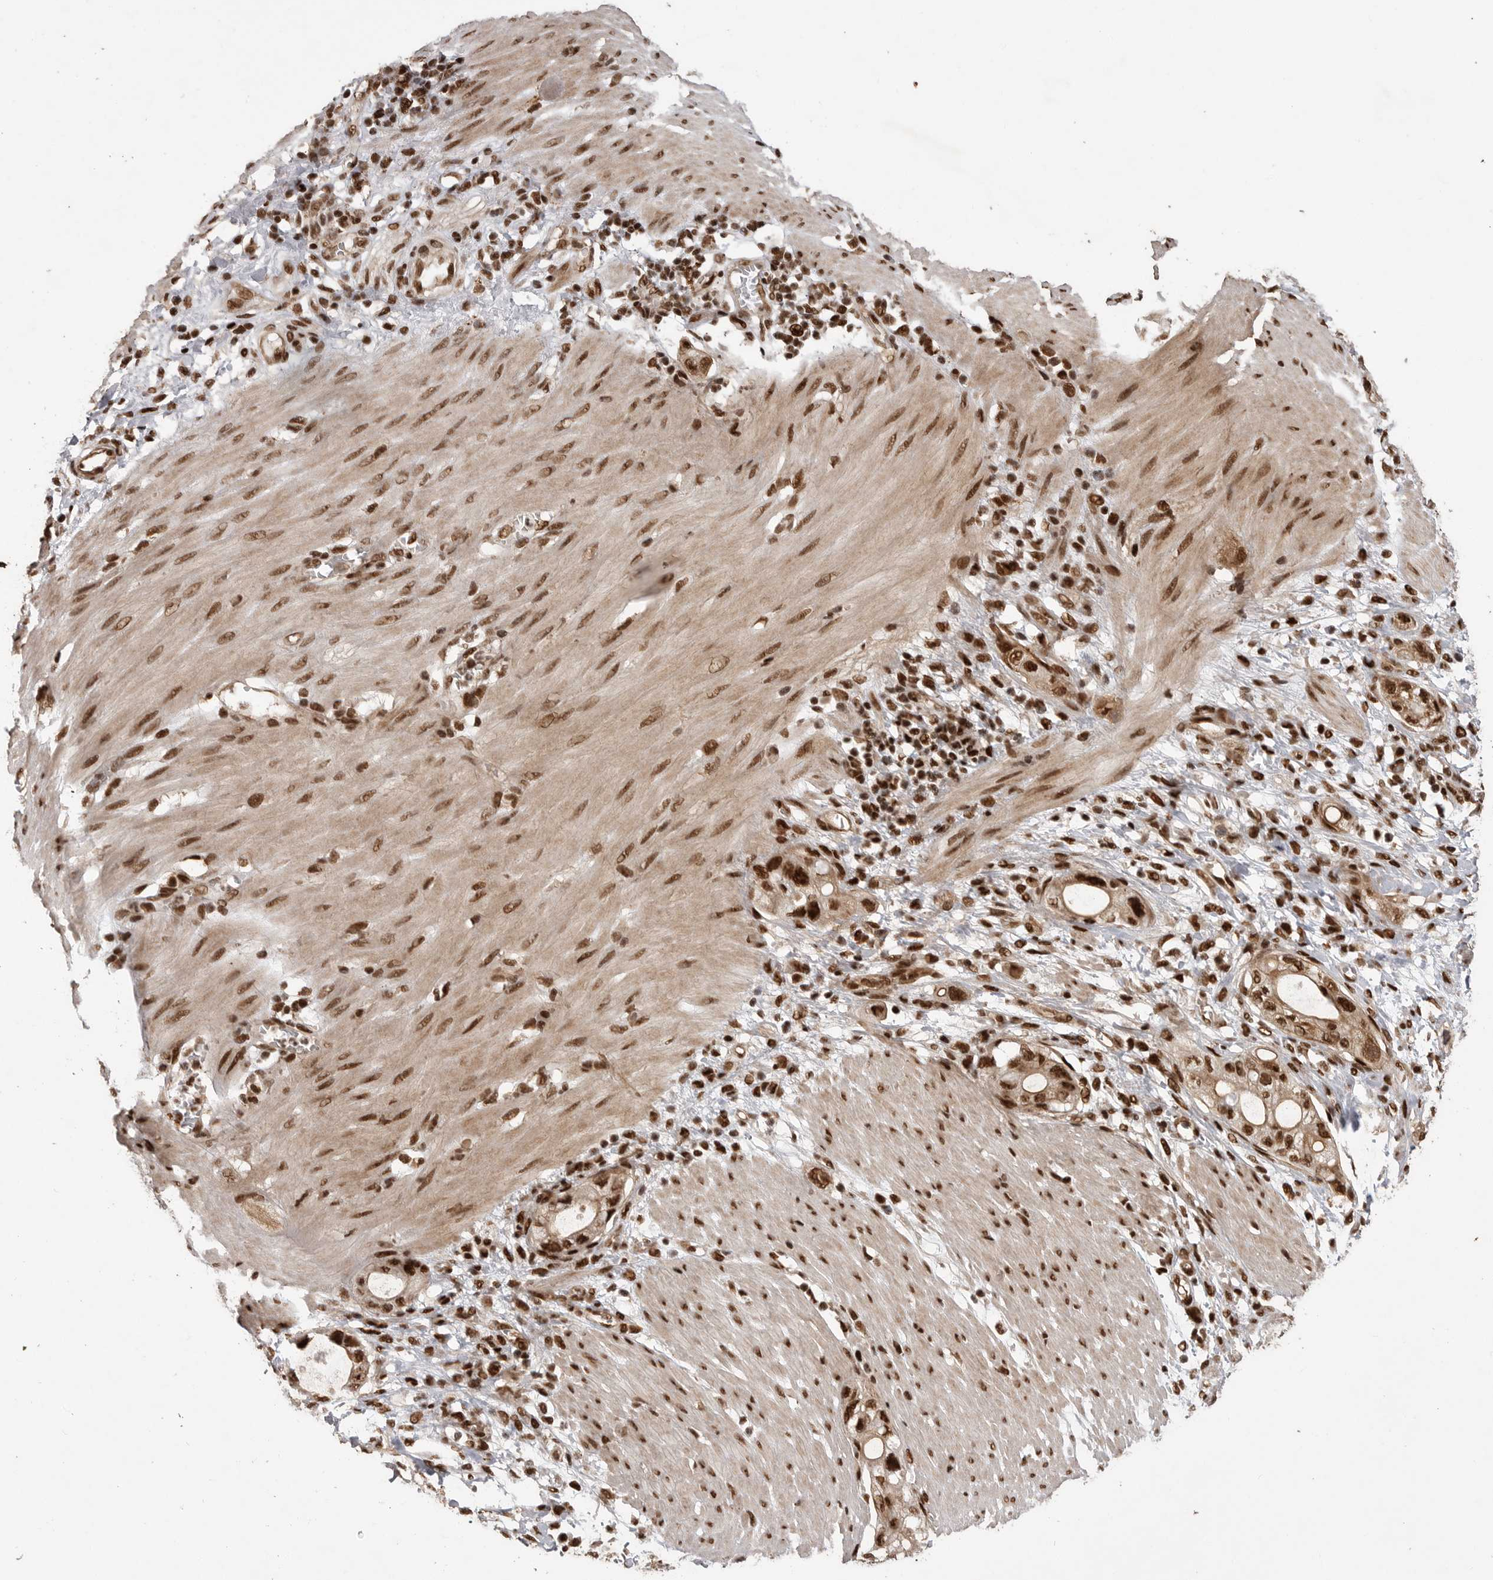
{"staining": {"intensity": "moderate", "quantity": ">75%", "location": "nuclear"}, "tissue": "stomach cancer", "cell_type": "Tumor cells", "image_type": "cancer", "snomed": [{"axis": "morphology", "description": "Adenocarcinoma, NOS"}, {"axis": "topography", "description": "Stomach"}, {"axis": "topography", "description": "Stomach, lower"}], "caption": "A brown stain highlights moderate nuclear staining of a protein in adenocarcinoma (stomach) tumor cells.", "gene": "PPP1R8", "patient": {"sex": "female", "age": 48}}